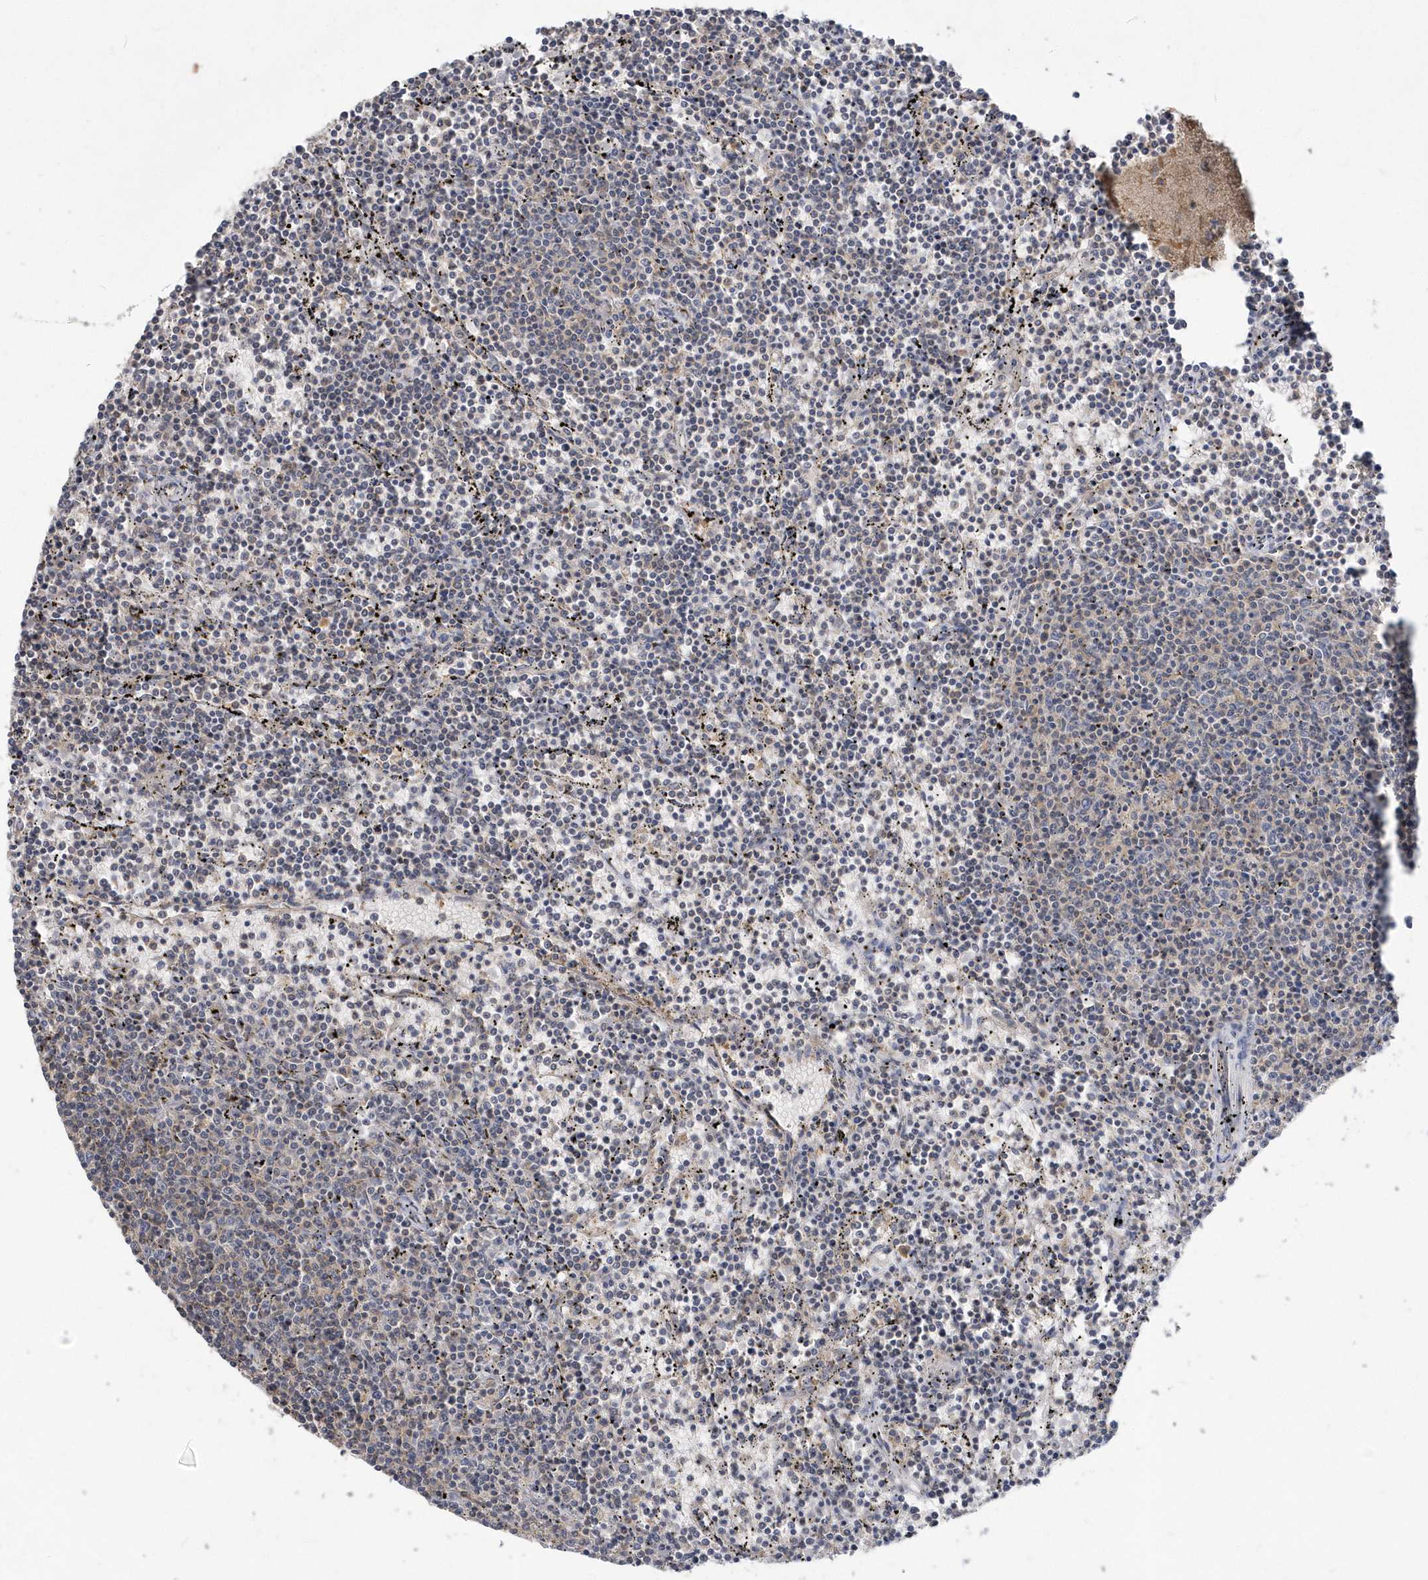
{"staining": {"intensity": "weak", "quantity": "<25%", "location": "cytoplasmic/membranous"}, "tissue": "lymphoma", "cell_type": "Tumor cells", "image_type": "cancer", "snomed": [{"axis": "morphology", "description": "Malignant lymphoma, non-Hodgkin's type, Low grade"}, {"axis": "topography", "description": "Spleen"}], "caption": "Lymphoma was stained to show a protein in brown. There is no significant positivity in tumor cells.", "gene": "AKR7A2", "patient": {"sex": "female", "age": 50}}